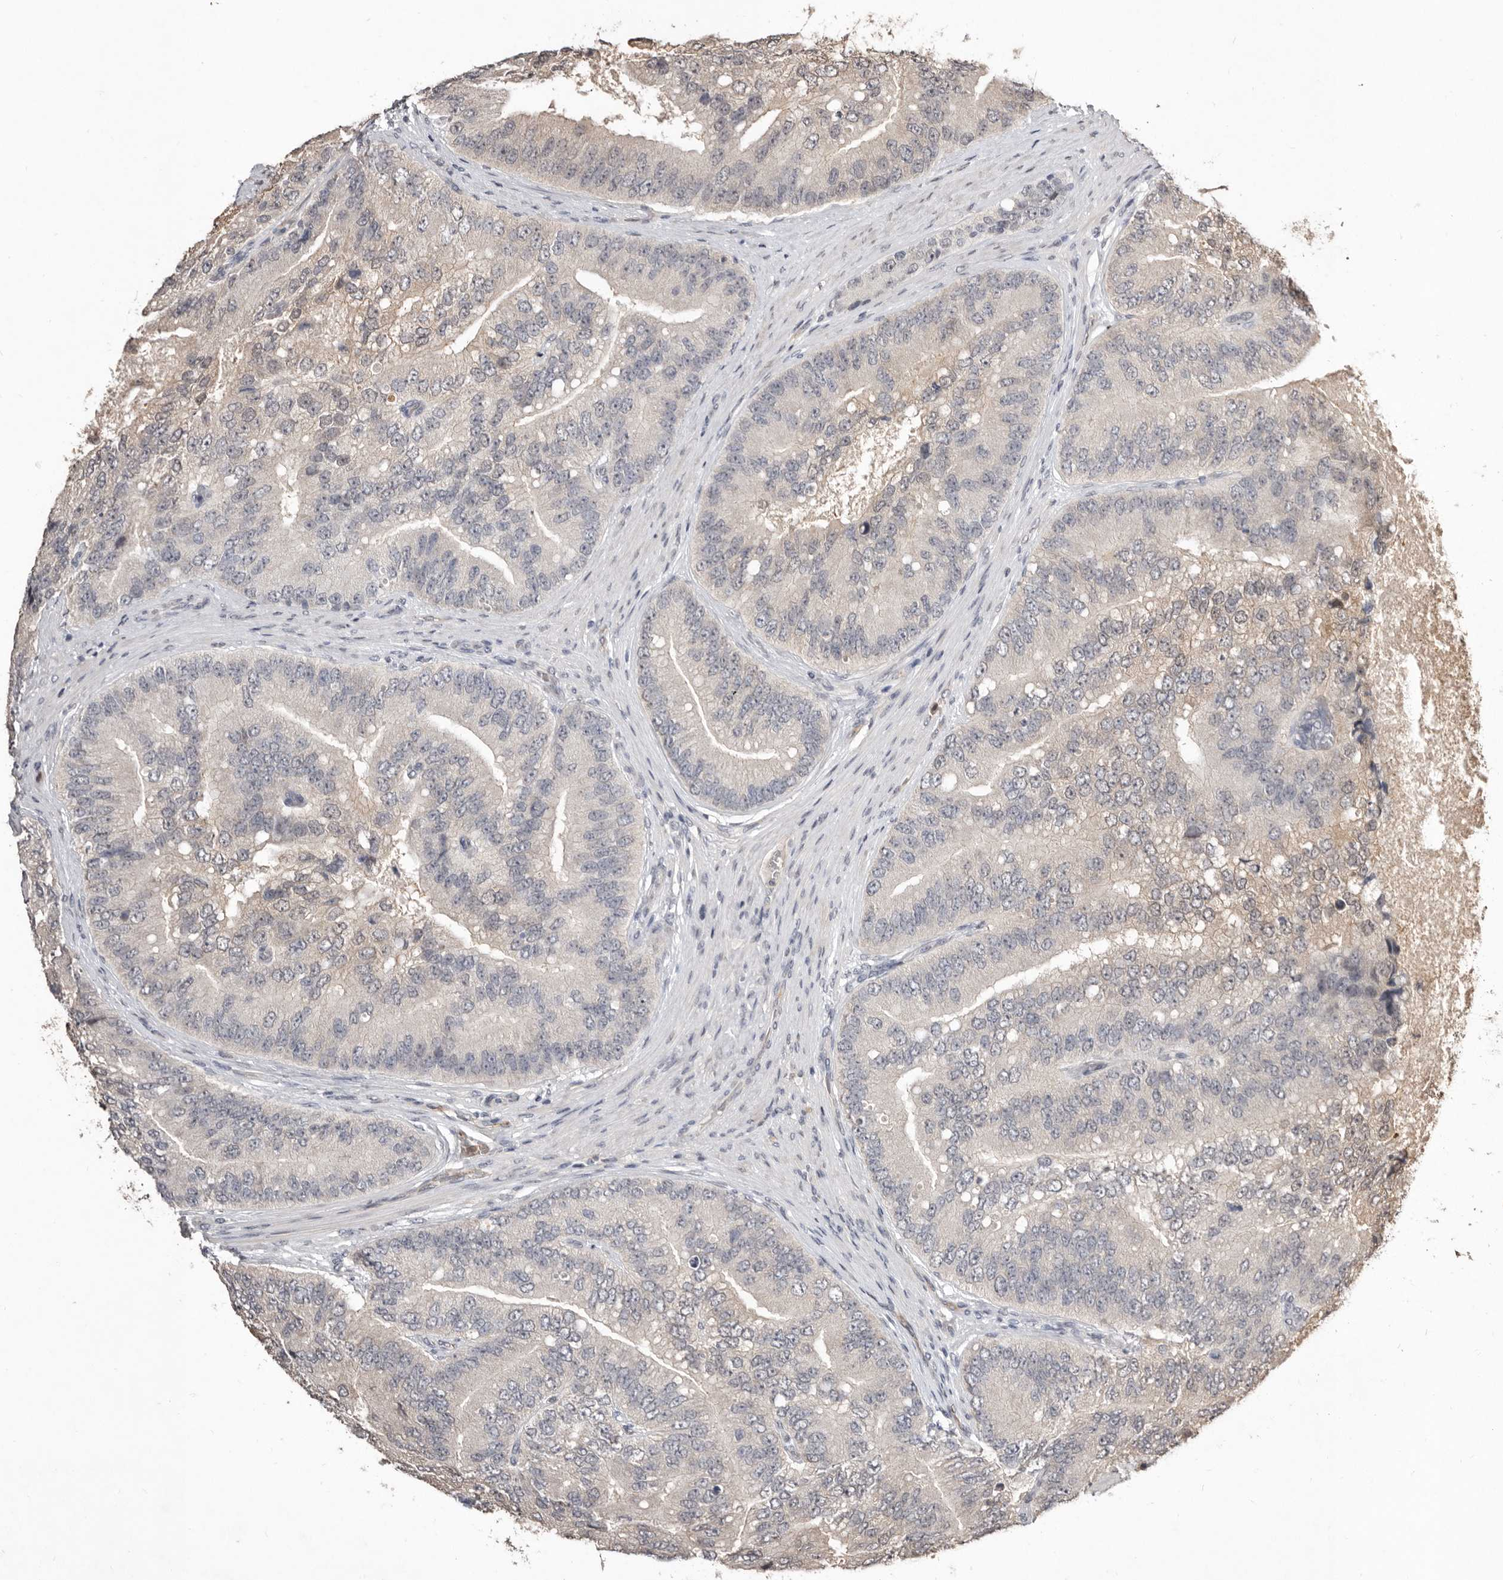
{"staining": {"intensity": "negative", "quantity": "none", "location": "none"}, "tissue": "prostate cancer", "cell_type": "Tumor cells", "image_type": "cancer", "snomed": [{"axis": "morphology", "description": "Adenocarcinoma, High grade"}, {"axis": "topography", "description": "Prostate"}], "caption": "Histopathology image shows no protein positivity in tumor cells of adenocarcinoma (high-grade) (prostate) tissue.", "gene": "SULT1E1", "patient": {"sex": "male", "age": 70}}